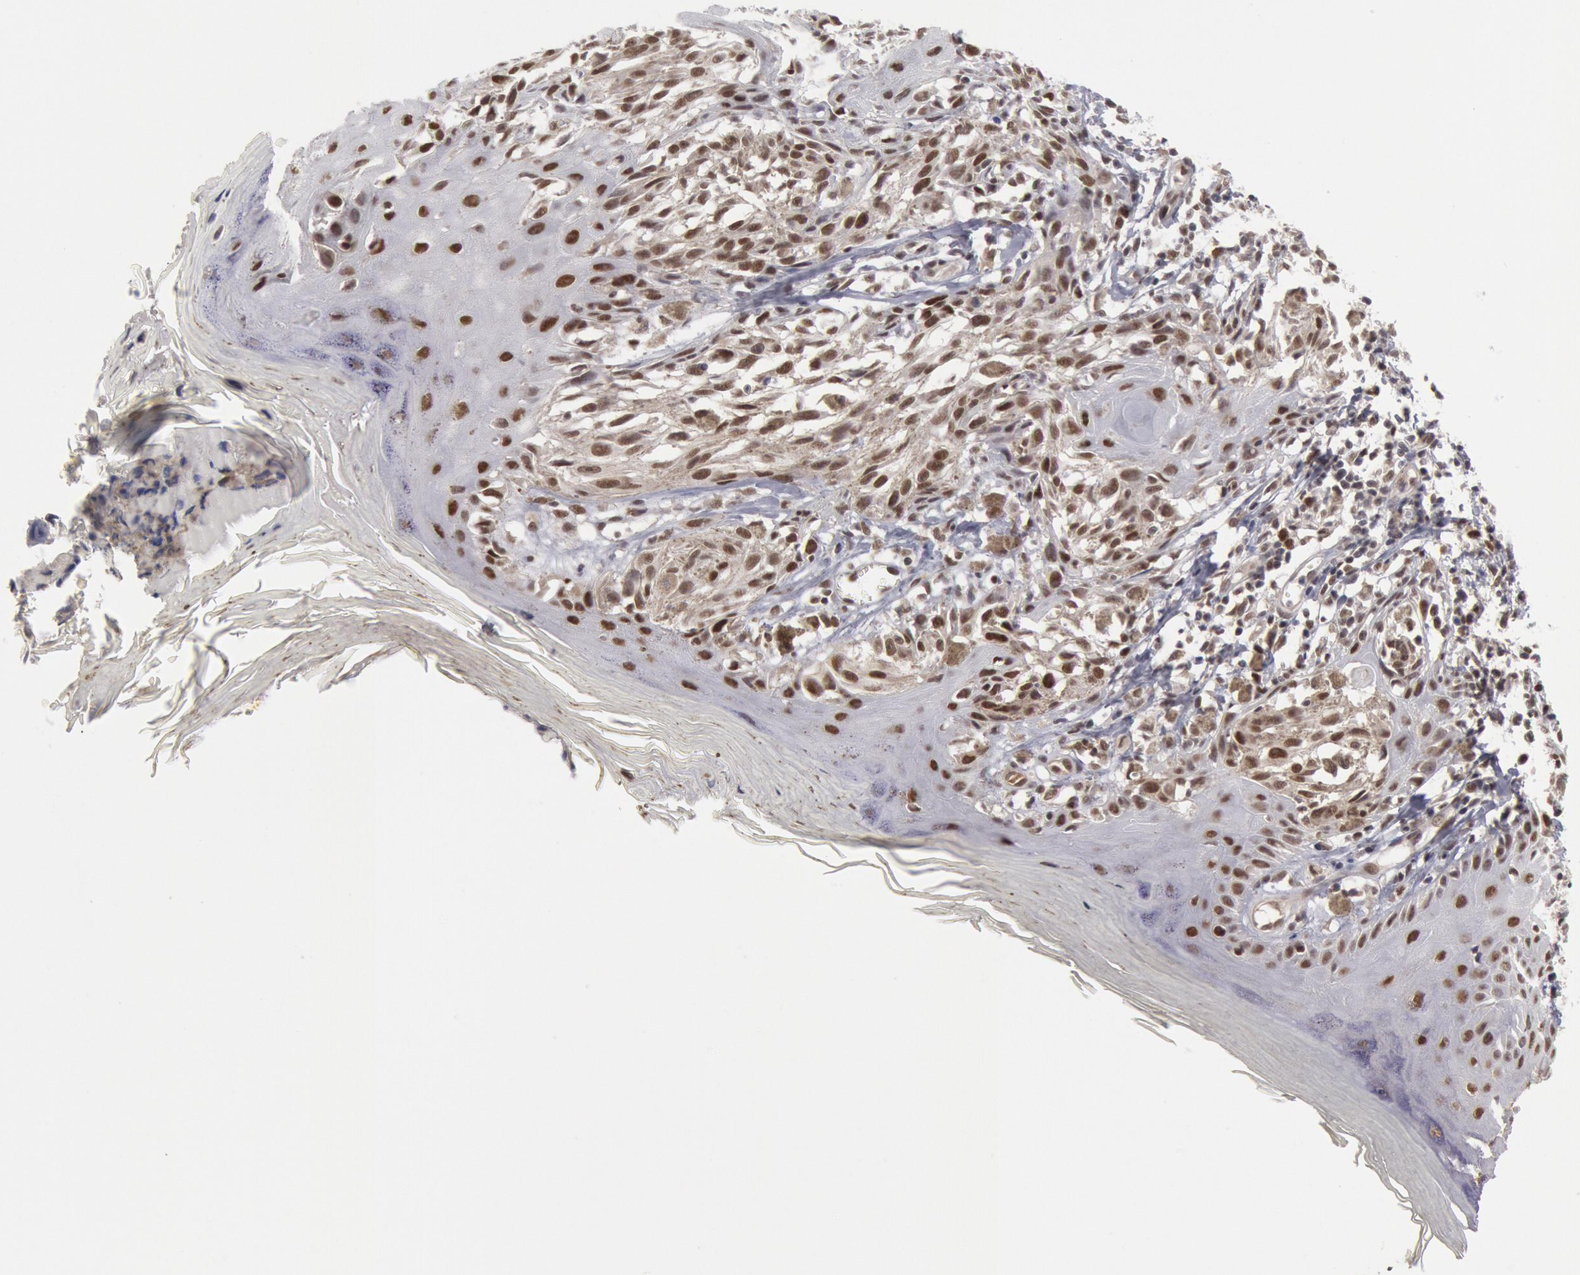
{"staining": {"intensity": "moderate", "quantity": ">75%", "location": "nuclear"}, "tissue": "melanoma", "cell_type": "Tumor cells", "image_type": "cancer", "snomed": [{"axis": "morphology", "description": "Malignant melanoma, NOS"}, {"axis": "topography", "description": "Skin"}], "caption": "Protein expression analysis of melanoma displays moderate nuclear expression in approximately >75% of tumor cells.", "gene": "PPP4R3B", "patient": {"sex": "female", "age": 77}}